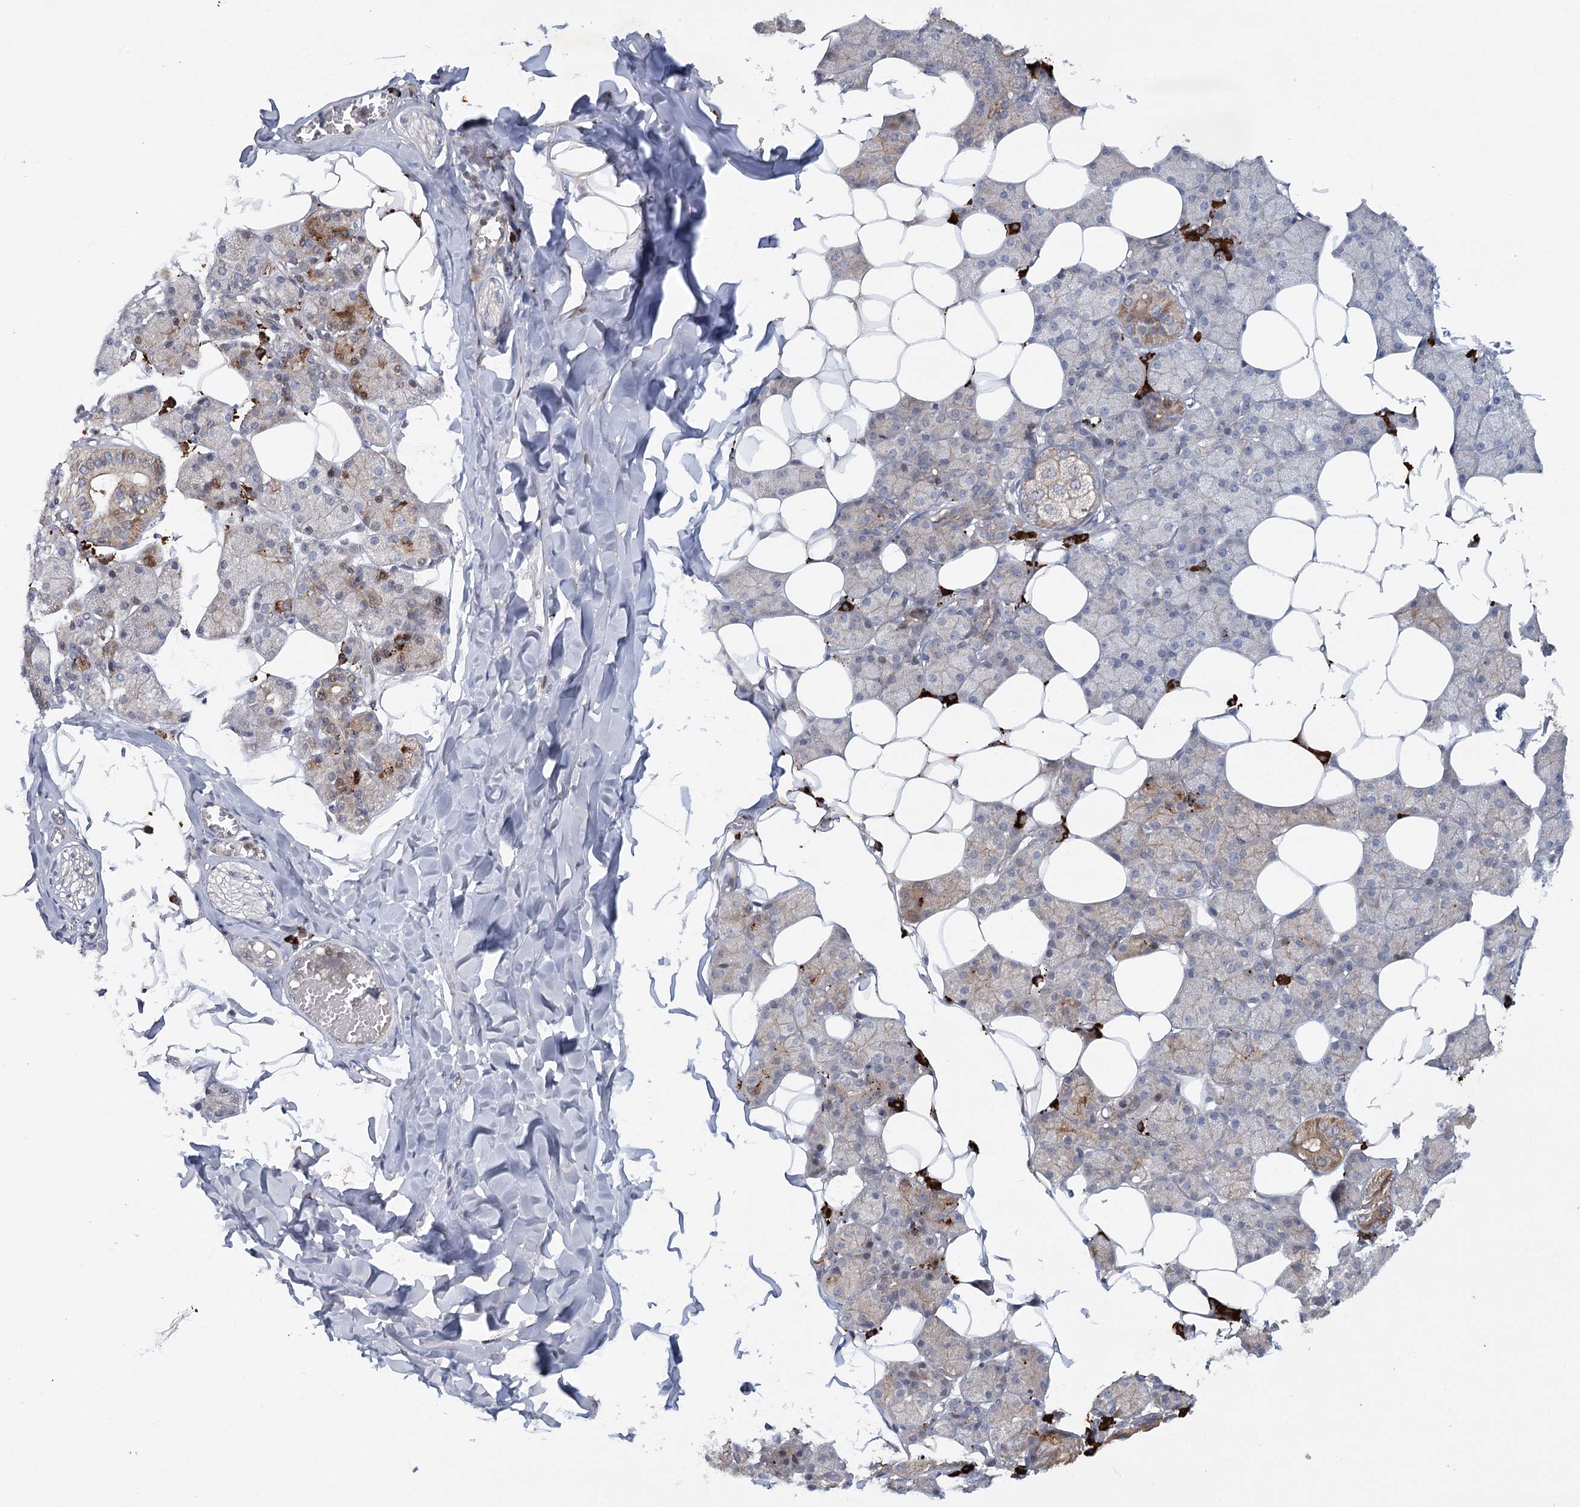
{"staining": {"intensity": "moderate", "quantity": "<25%", "location": "cytoplasmic/membranous"}, "tissue": "salivary gland", "cell_type": "Glandular cells", "image_type": "normal", "snomed": [{"axis": "morphology", "description": "Normal tissue, NOS"}, {"axis": "topography", "description": "Salivary gland"}], "caption": "Salivary gland stained with IHC demonstrates moderate cytoplasmic/membranous staining in about <25% of glandular cells. Immunohistochemistry stains the protein of interest in brown and the nuclei are stained blue.", "gene": "MAP3K13", "patient": {"sex": "female", "age": 33}}